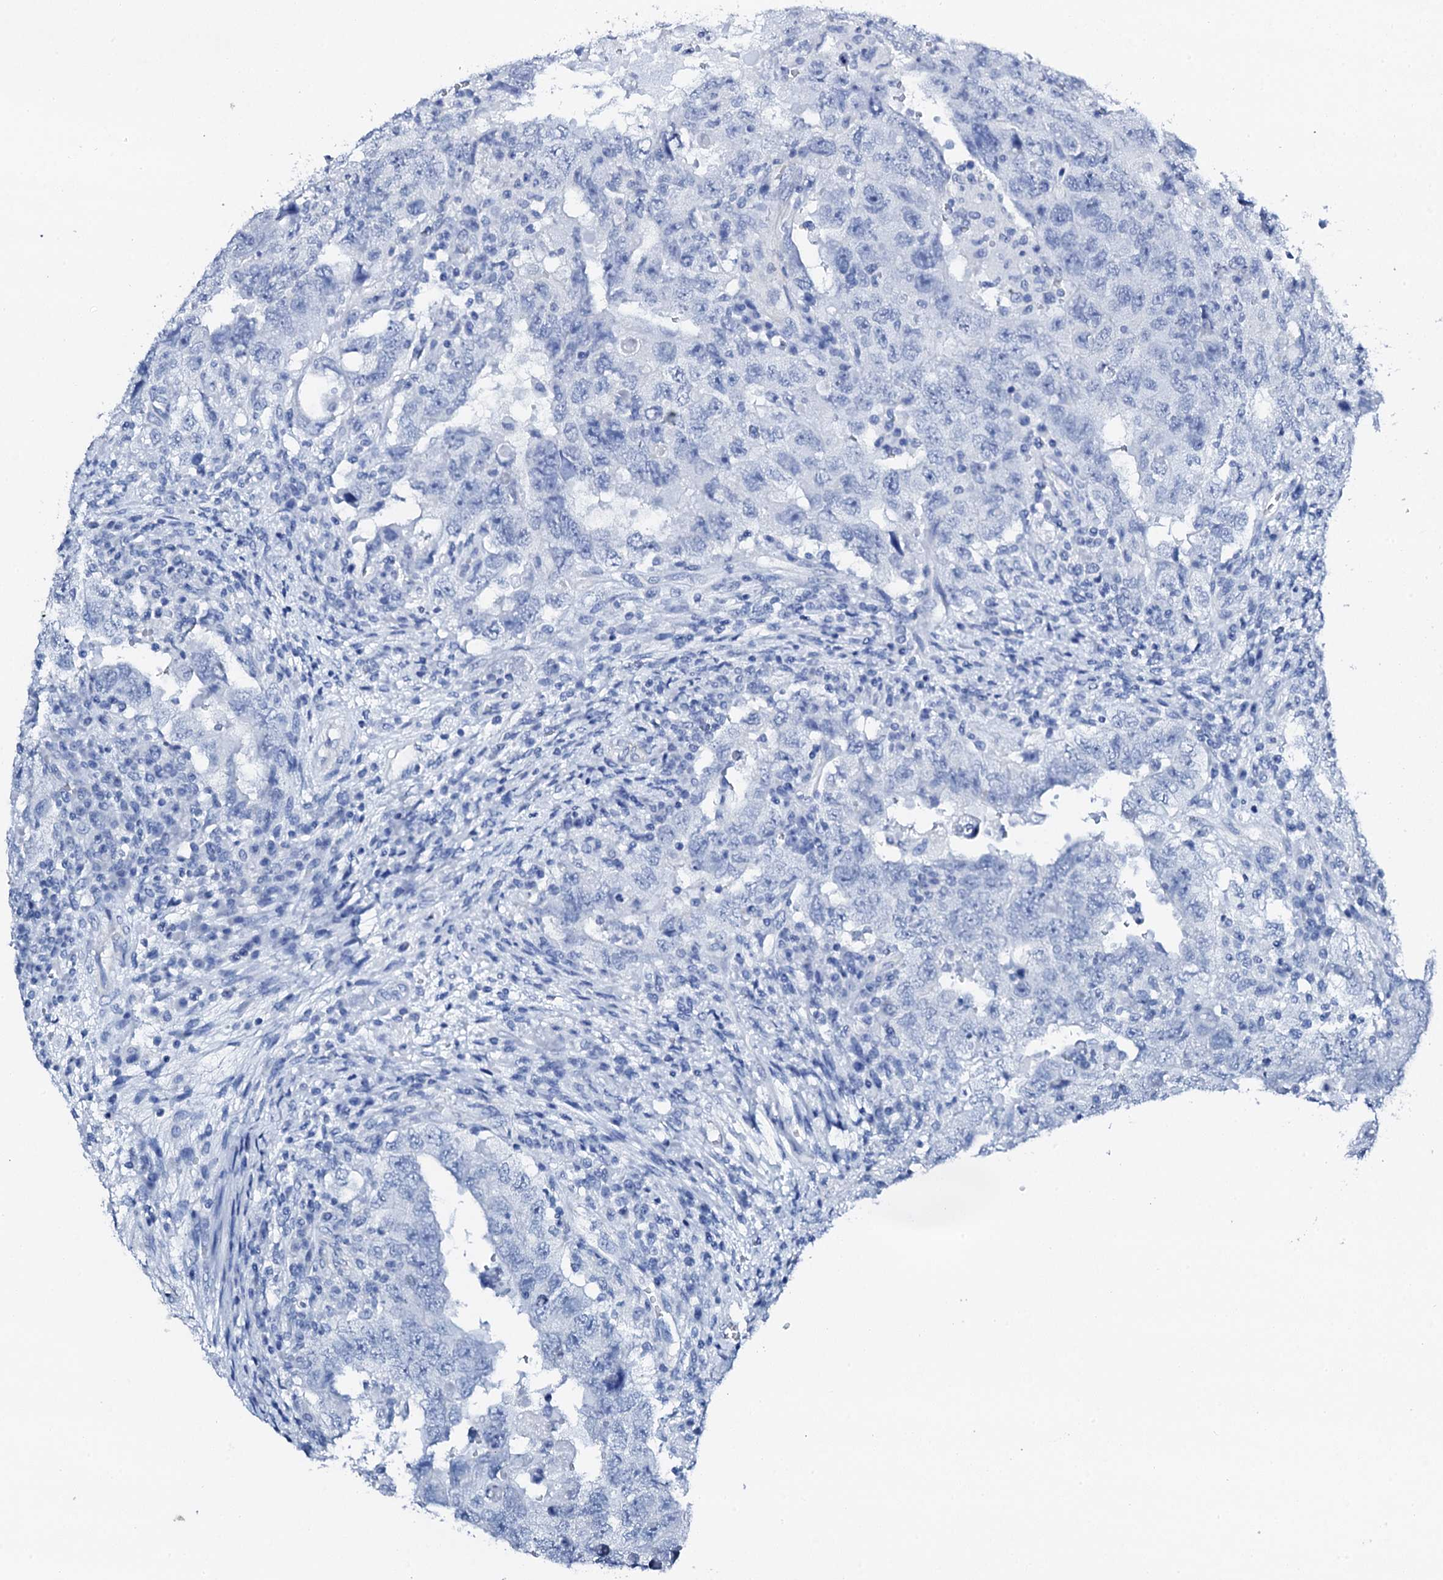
{"staining": {"intensity": "negative", "quantity": "none", "location": "none"}, "tissue": "testis cancer", "cell_type": "Tumor cells", "image_type": "cancer", "snomed": [{"axis": "morphology", "description": "Carcinoma, Embryonal, NOS"}, {"axis": "topography", "description": "Testis"}], "caption": "Tumor cells are negative for brown protein staining in embryonal carcinoma (testis). The staining is performed using DAB (3,3'-diaminobenzidine) brown chromogen with nuclei counter-stained in using hematoxylin.", "gene": "PTH", "patient": {"sex": "male", "age": 26}}